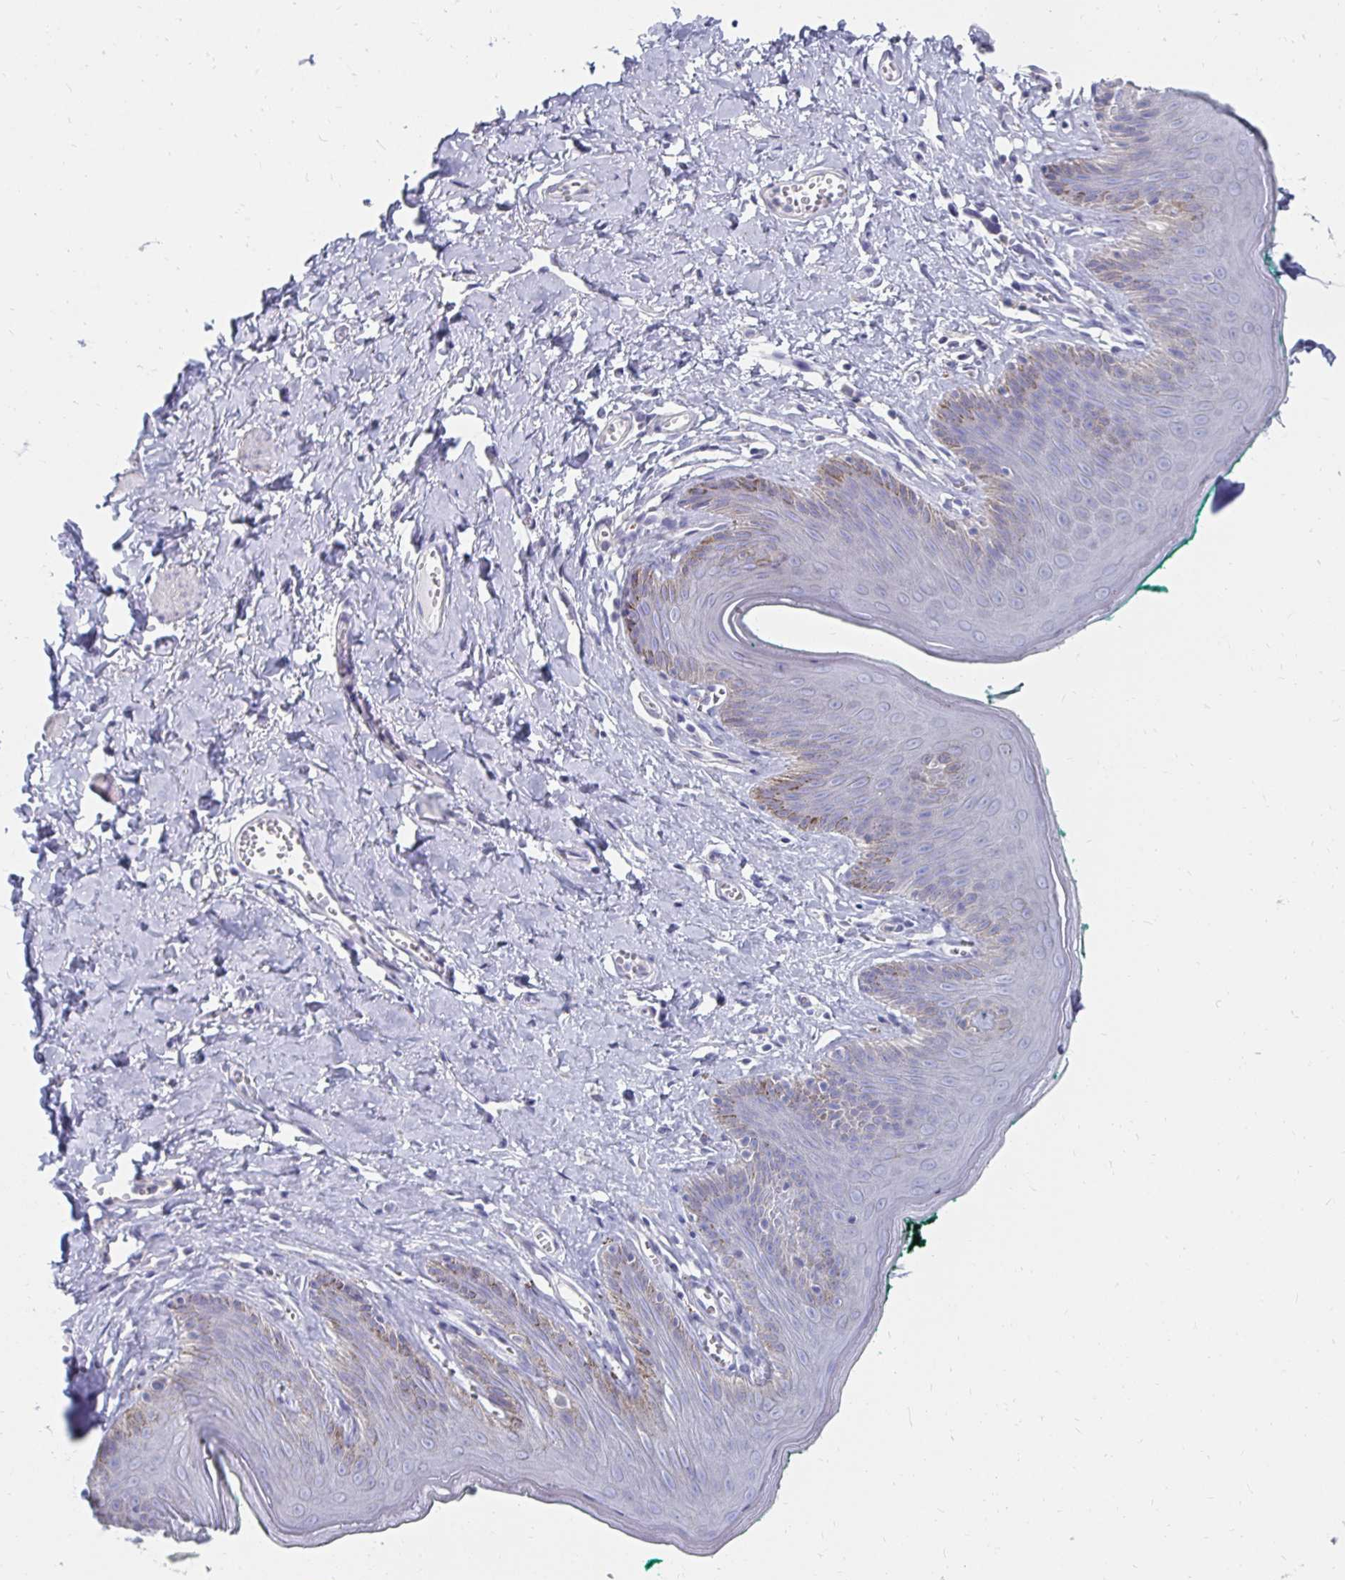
{"staining": {"intensity": "weak", "quantity": "<25%", "location": "cytoplasmic/membranous"}, "tissue": "skin", "cell_type": "Epidermal cells", "image_type": "normal", "snomed": [{"axis": "morphology", "description": "Normal tissue, NOS"}, {"axis": "topography", "description": "Vulva"}, {"axis": "topography", "description": "Peripheral nerve tissue"}], "caption": "The immunohistochemistry histopathology image has no significant staining in epidermal cells of skin. (DAB (3,3'-diaminobenzidine) IHC with hematoxylin counter stain).", "gene": "SYCP3", "patient": {"sex": "female", "age": 66}}